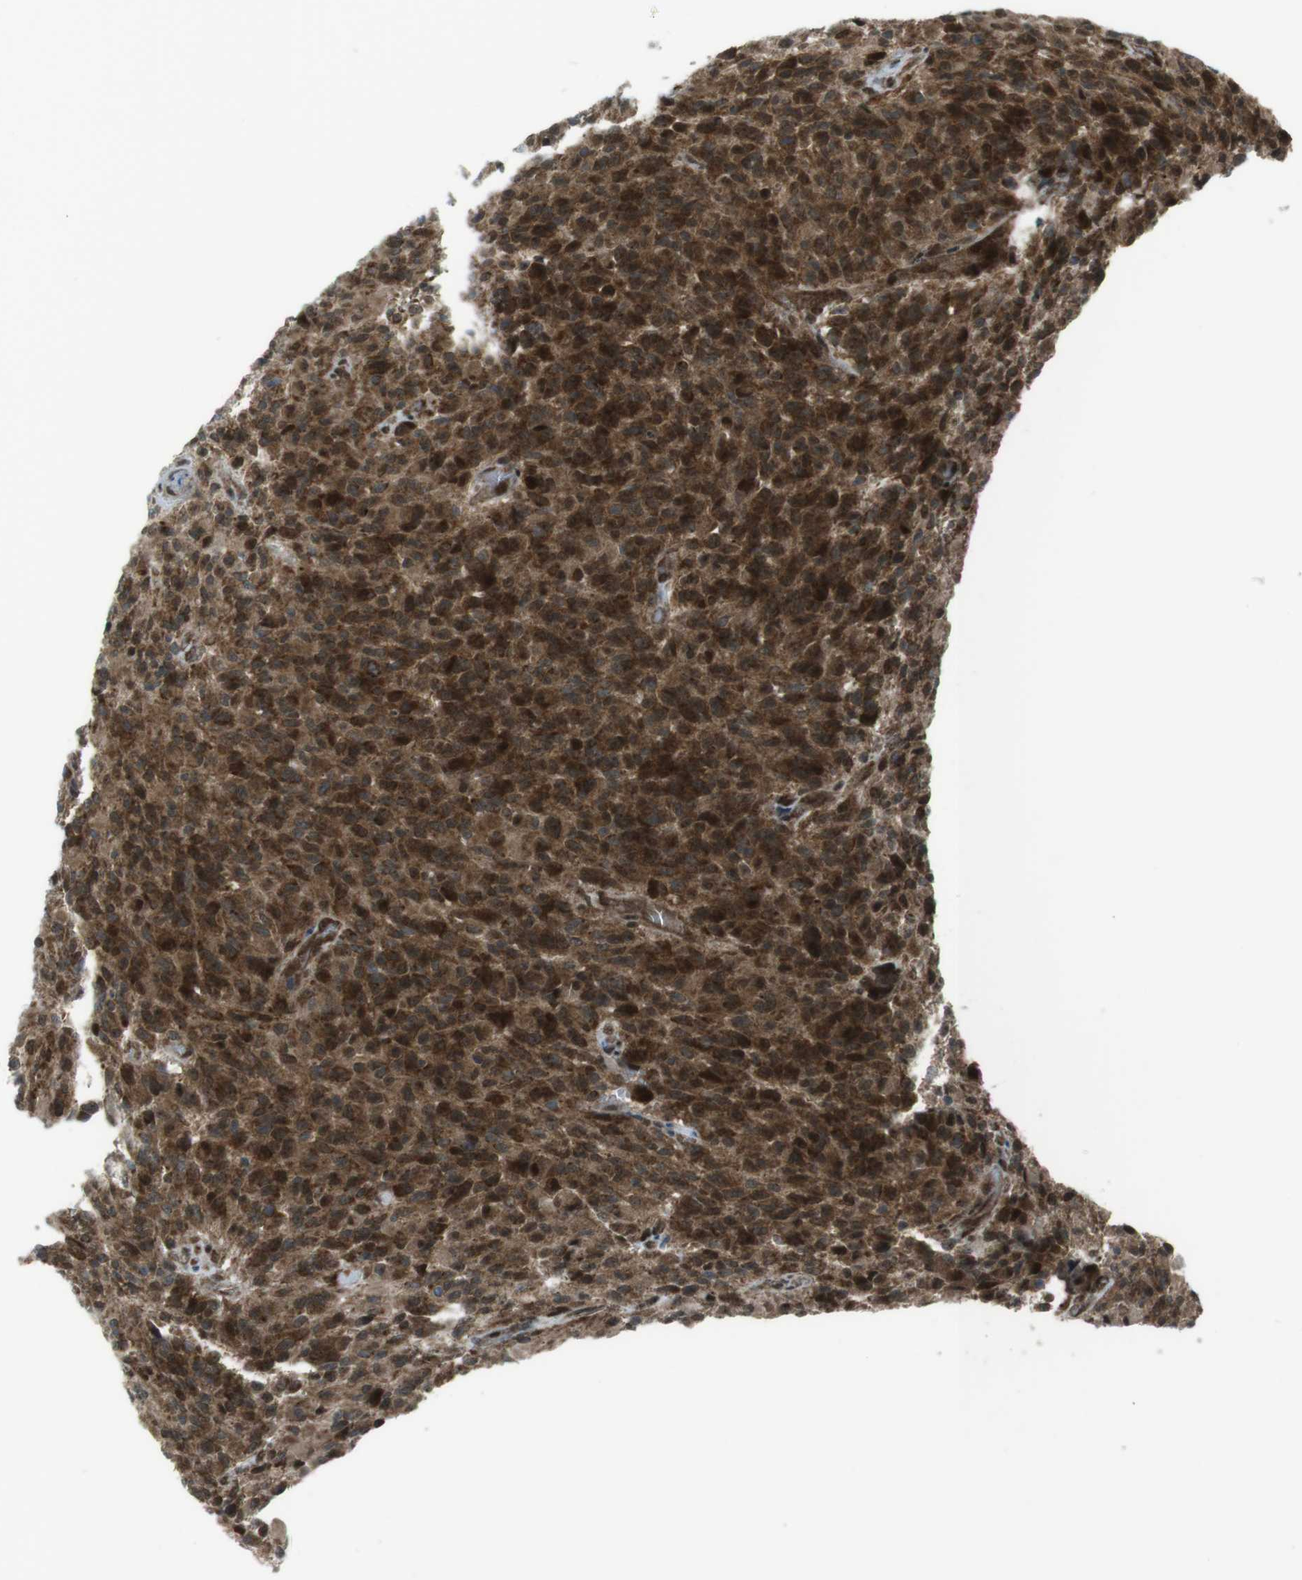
{"staining": {"intensity": "strong", "quantity": ">75%", "location": "cytoplasmic/membranous,nuclear"}, "tissue": "glioma", "cell_type": "Tumor cells", "image_type": "cancer", "snomed": [{"axis": "morphology", "description": "Glioma, malignant, High grade"}, {"axis": "topography", "description": "Brain"}], "caption": "An image of human glioma stained for a protein demonstrates strong cytoplasmic/membranous and nuclear brown staining in tumor cells.", "gene": "CSNK1D", "patient": {"sex": "male", "age": 71}}